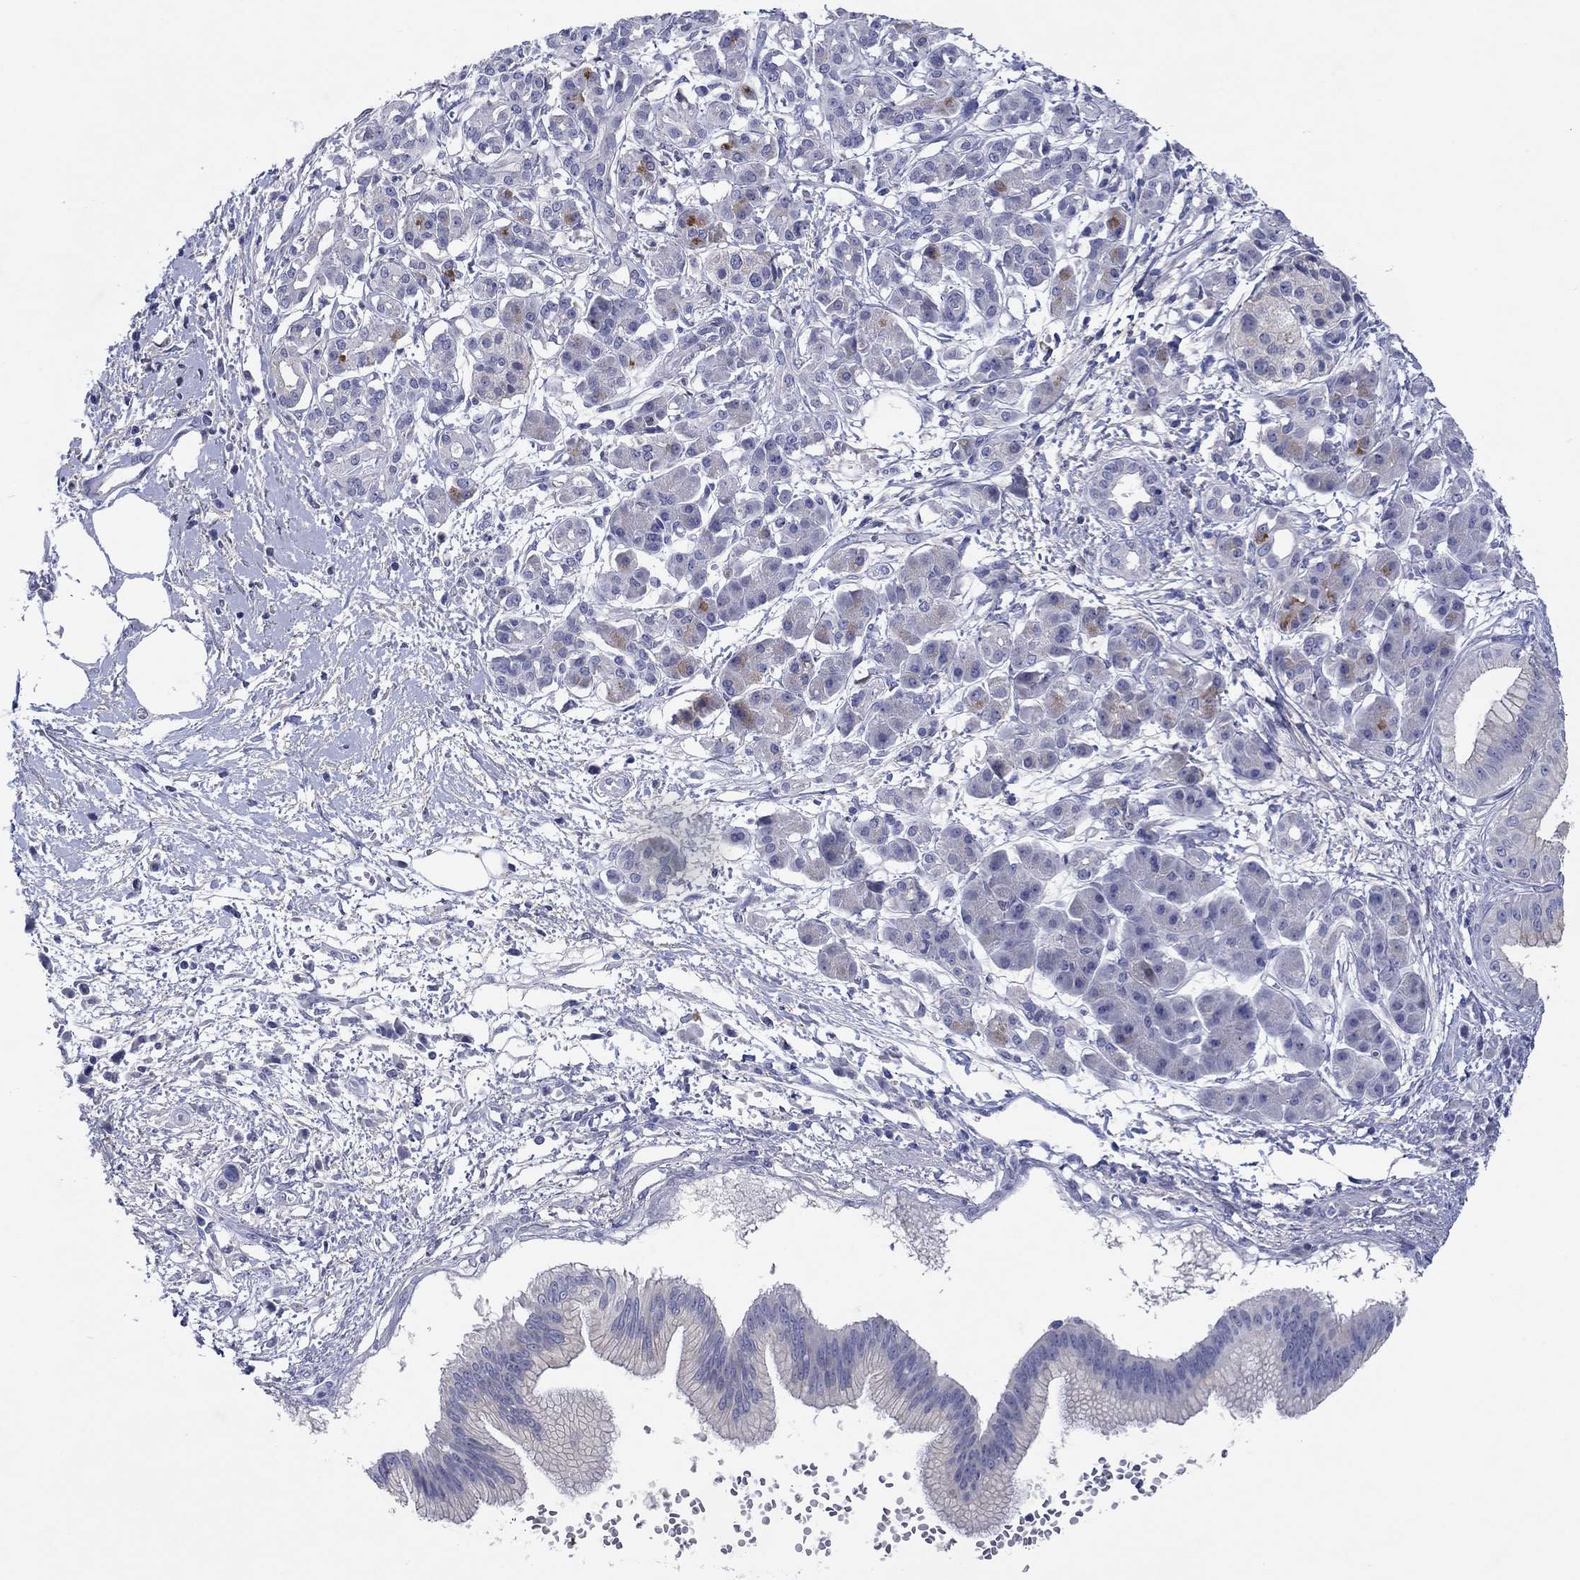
{"staining": {"intensity": "negative", "quantity": "none", "location": "none"}, "tissue": "pancreatic cancer", "cell_type": "Tumor cells", "image_type": "cancer", "snomed": [{"axis": "morphology", "description": "Adenocarcinoma, NOS"}, {"axis": "topography", "description": "Pancreas"}], "caption": "IHC micrograph of neoplastic tissue: pancreatic adenocarcinoma stained with DAB displays no significant protein positivity in tumor cells.", "gene": "HDC", "patient": {"sex": "male", "age": 72}}